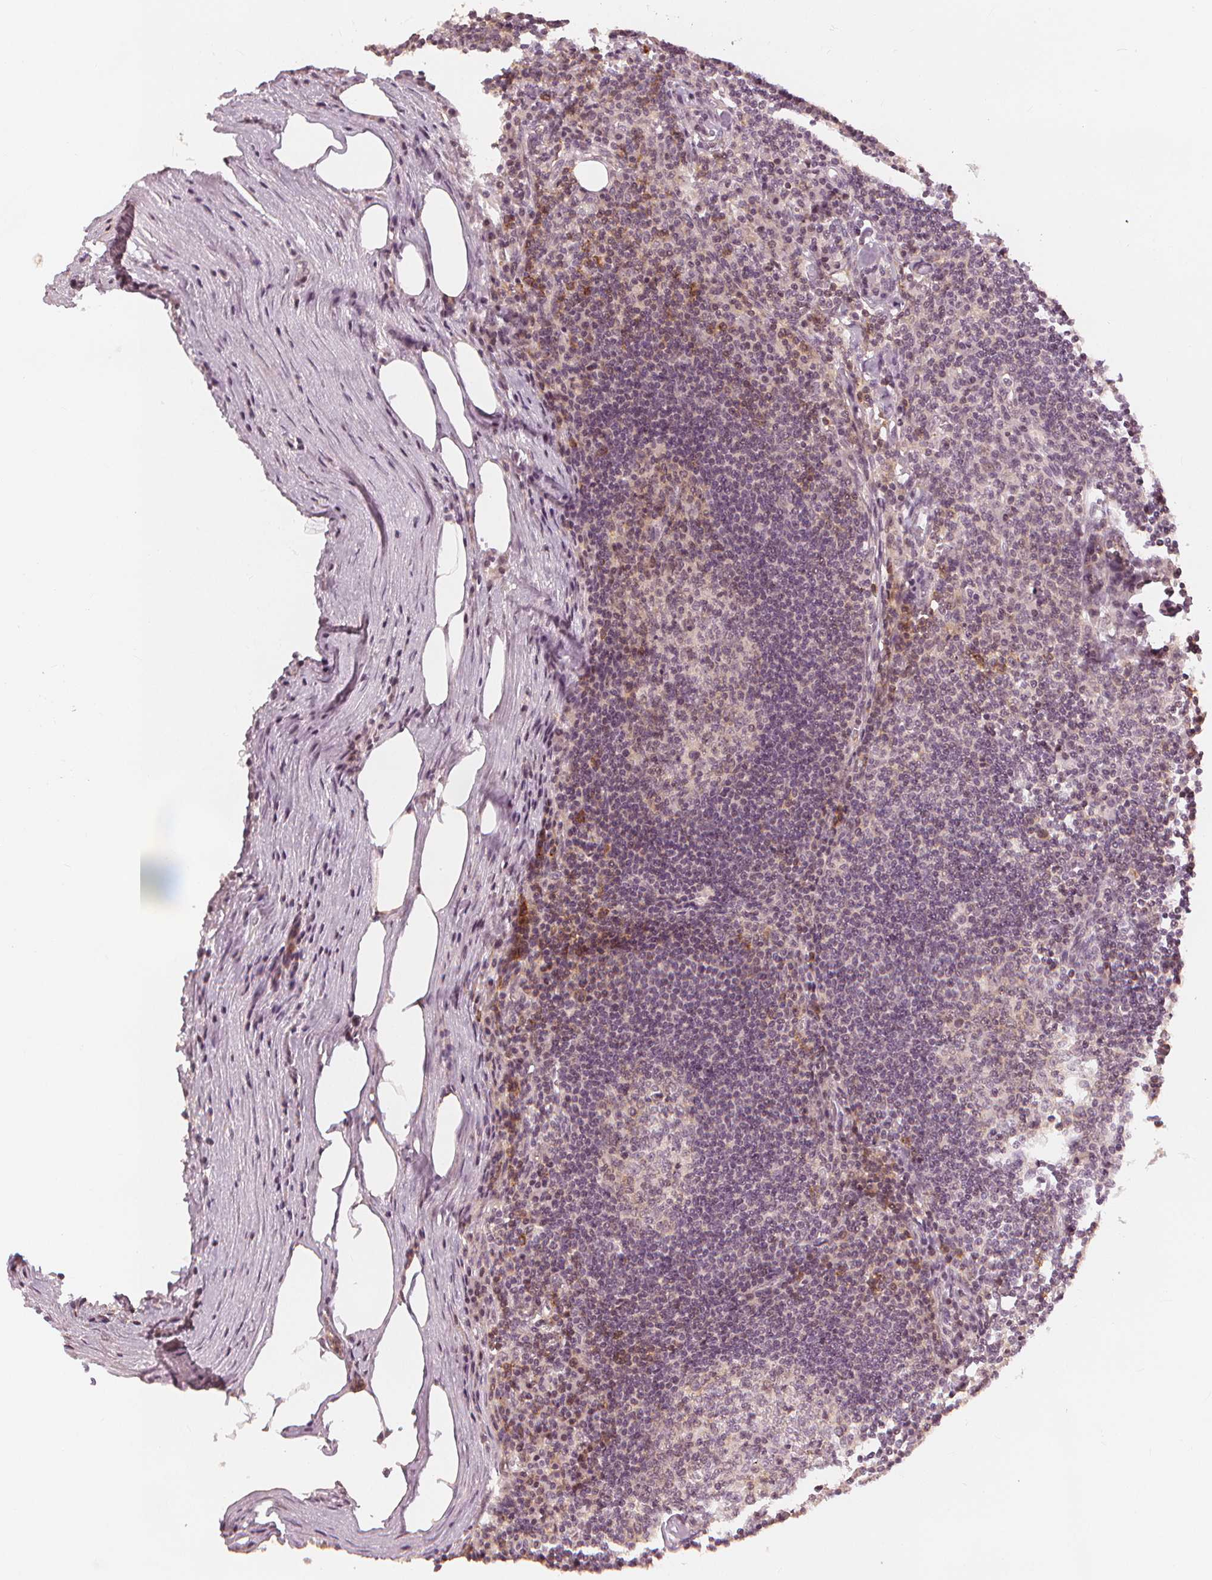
{"staining": {"intensity": "negative", "quantity": "none", "location": "none"}, "tissue": "lymph node", "cell_type": "Germinal center cells", "image_type": "normal", "snomed": [{"axis": "morphology", "description": "Normal tissue, NOS"}, {"axis": "topography", "description": "Lymph node"}], "caption": "Immunohistochemistry histopathology image of unremarkable human lymph node stained for a protein (brown), which exhibits no expression in germinal center cells. The staining was performed using DAB to visualize the protein expression in brown, while the nuclei were stained in blue with hematoxylin (Magnification: 20x).", "gene": "SLC34A1", "patient": {"sex": "male", "age": 67}}